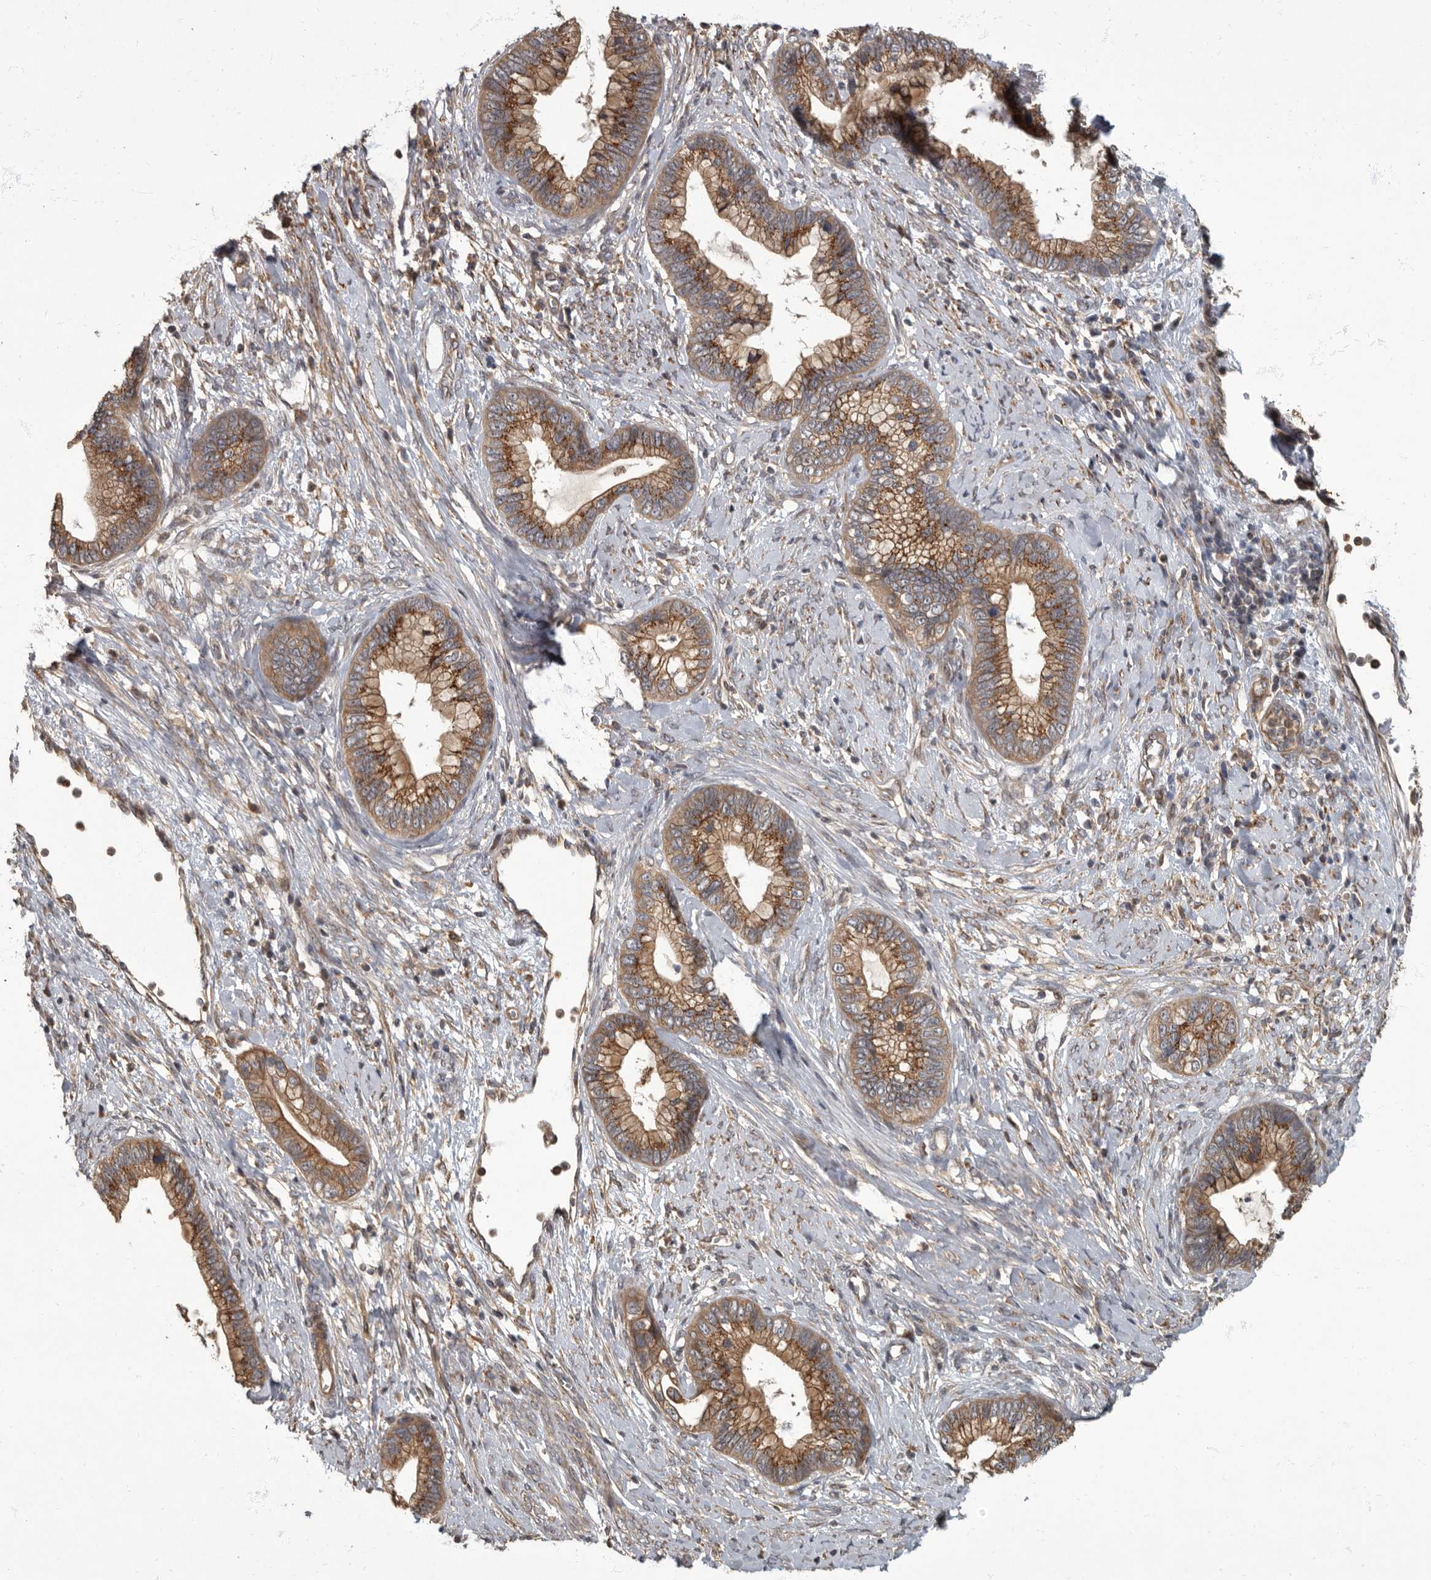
{"staining": {"intensity": "moderate", "quantity": ">75%", "location": "cytoplasmic/membranous"}, "tissue": "cervical cancer", "cell_type": "Tumor cells", "image_type": "cancer", "snomed": [{"axis": "morphology", "description": "Adenocarcinoma, NOS"}, {"axis": "topography", "description": "Cervix"}], "caption": "Adenocarcinoma (cervical) tissue reveals moderate cytoplasmic/membranous positivity in about >75% of tumor cells, visualized by immunohistochemistry. (Stains: DAB (3,3'-diaminobenzidine) in brown, nuclei in blue, Microscopy: brightfield microscopy at high magnification).", "gene": "IQCK", "patient": {"sex": "female", "age": 44}}